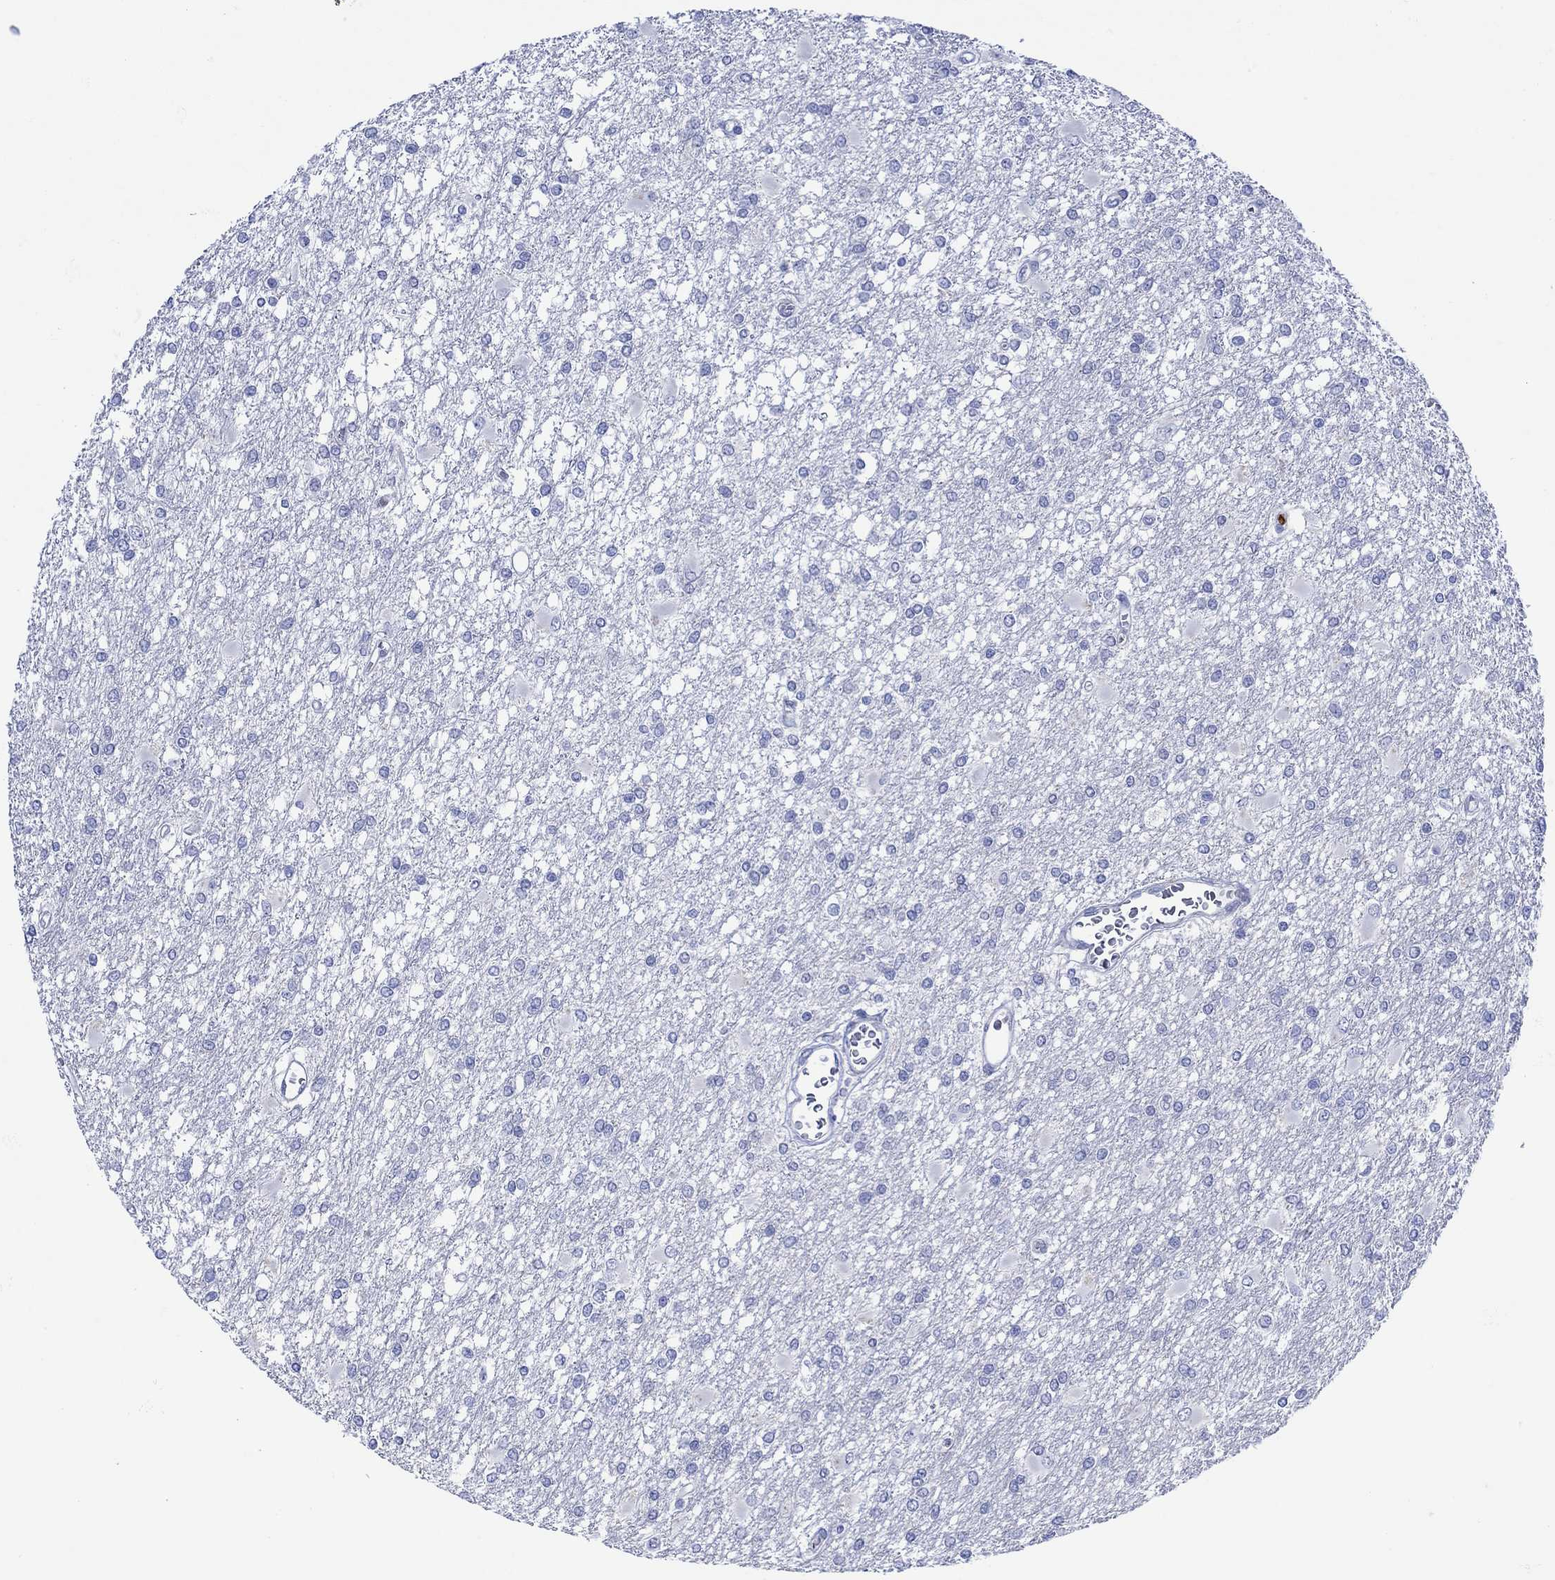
{"staining": {"intensity": "negative", "quantity": "none", "location": "none"}, "tissue": "glioma", "cell_type": "Tumor cells", "image_type": "cancer", "snomed": [{"axis": "morphology", "description": "Glioma, malignant, High grade"}, {"axis": "topography", "description": "Cerebral cortex"}], "caption": "High power microscopy image of an immunohistochemistry (IHC) photomicrograph of malignant glioma (high-grade), revealing no significant positivity in tumor cells. Nuclei are stained in blue.", "gene": "LINGO3", "patient": {"sex": "male", "age": 79}}